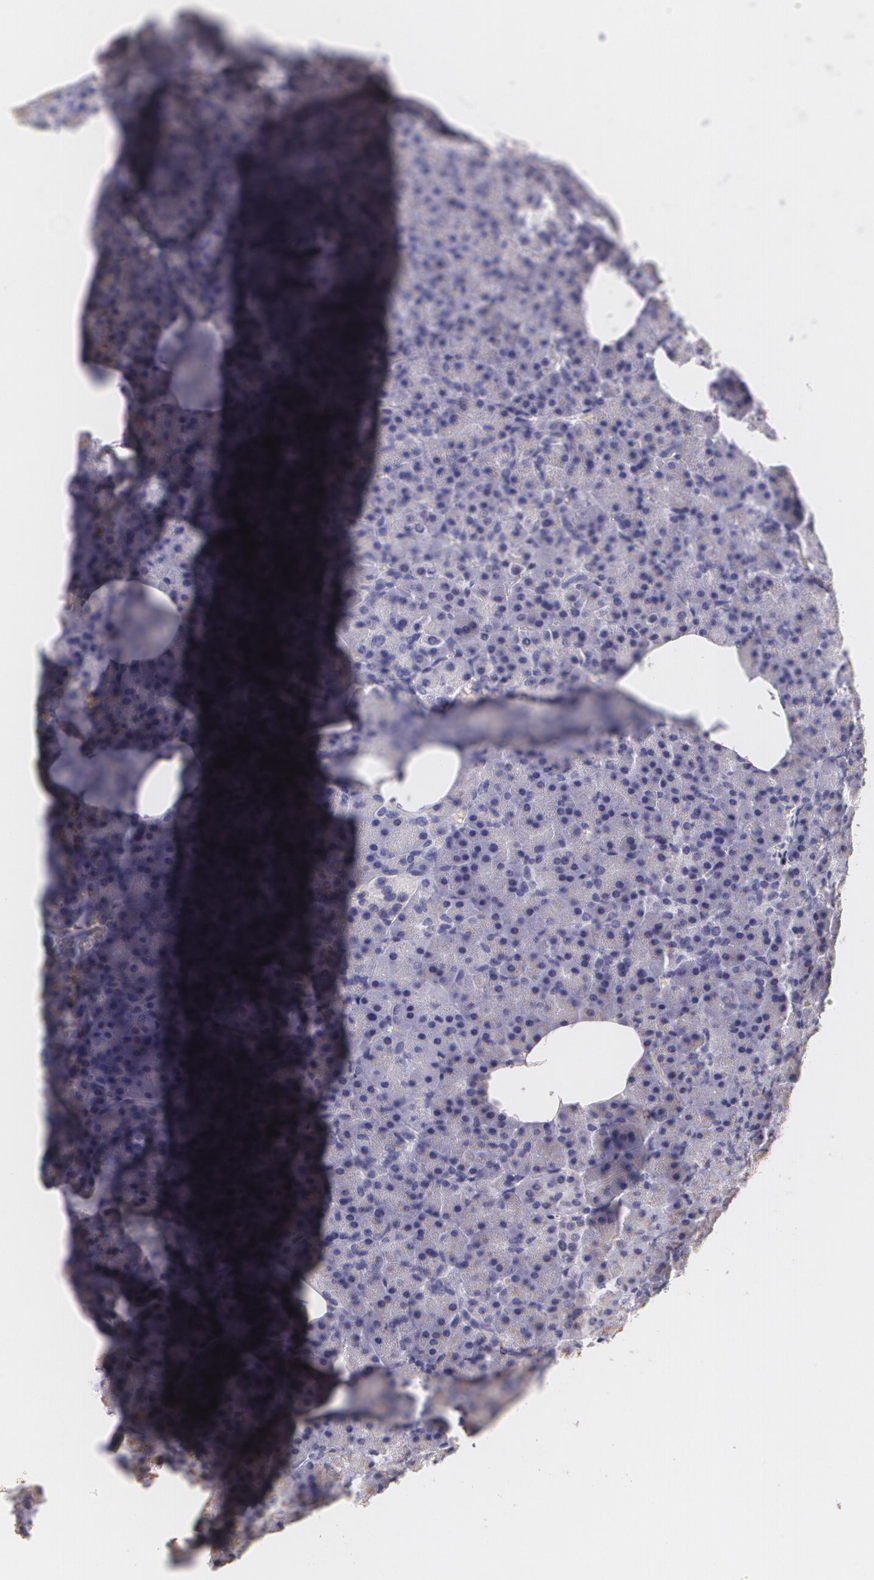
{"staining": {"intensity": "negative", "quantity": "none", "location": "none"}, "tissue": "pancreas", "cell_type": "Exocrine glandular cells", "image_type": "normal", "snomed": [{"axis": "morphology", "description": "Normal tissue, NOS"}, {"axis": "topography", "description": "Pancreas"}], "caption": "Immunohistochemistry (IHC) micrograph of normal pancreas: pancreas stained with DAB (3,3'-diaminobenzidine) shows no significant protein positivity in exocrine glandular cells.", "gene": "DLG4", "patient": {"sex": "female", "age": 35}}